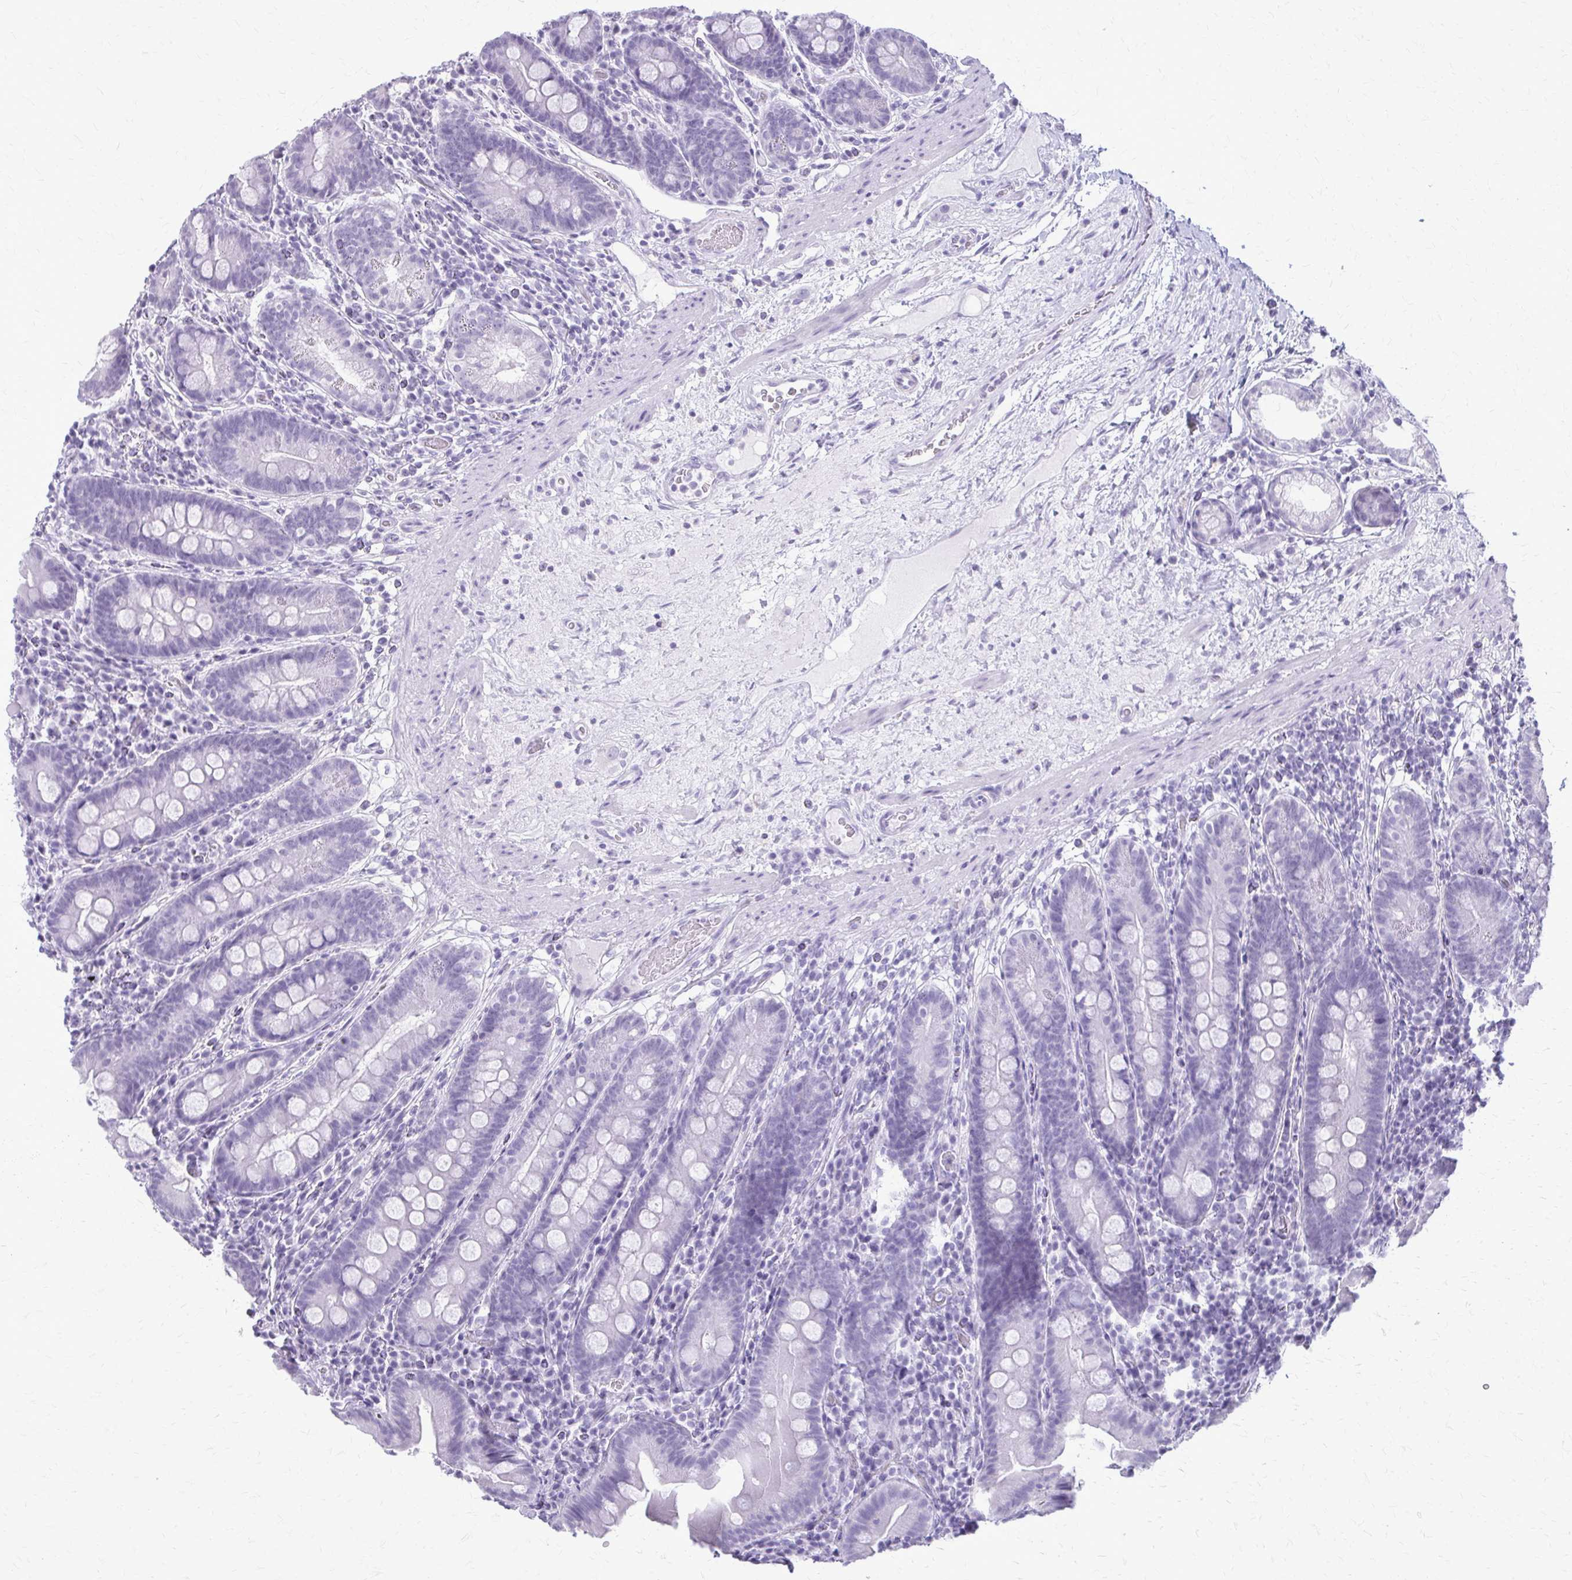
{"staining": {"intensity": "negative", "quantity": "none", "location": "none"}, "tissue": "small intestine", "cell_type": "Glandular cells", "image_type": "normal", "snomed": [{"axis": "morphology", "description": "Normal tissue, NOS"}, {"axis": "topography", "description": "Small intestine"}], "caption": "This histopathology image is of unremarkable small intestine stained with IHC to label a protein in brown with the nuclei are counter-stained blue. There is no expression in glandular cells. (DAB immunohistochemistry (IHC) with hematoxylin counter stain).", "gene": "KRT5", "patient": {"sex": "male", "age": 26}}